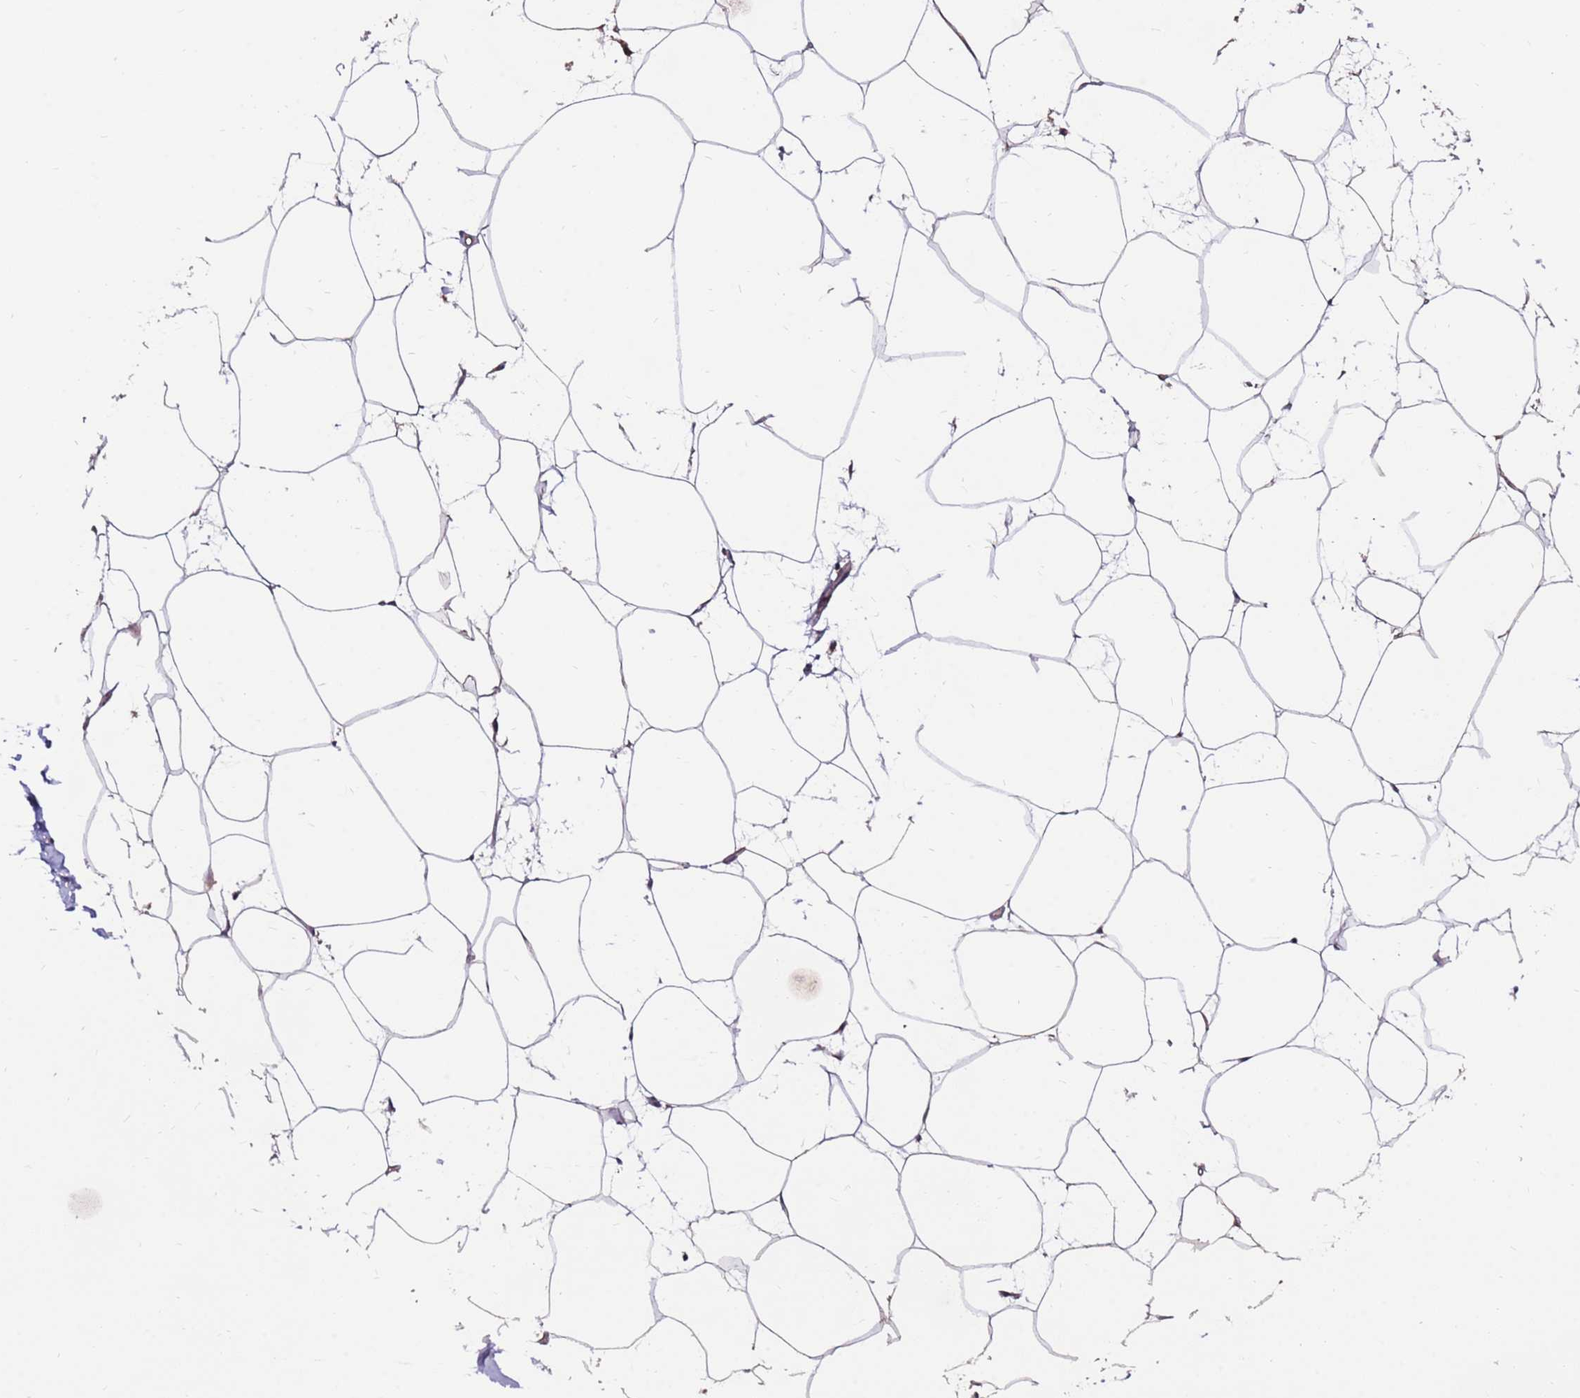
{"staining": {"intensity": "negative", "quantity": "none", "location": "none"}, "tissue": "adipose tissue", "cell_type": "Adipocytes", "image_type": "normal", "snomed": [{"axis": "morphology", "description": "Normal tissue, NOS"}, {"axis": "topography", "description": "Adipose tissue"}], "caption": "Adipocytes show no significant protein expression in unremarkable adipose tissue. (DAB (3,3'-diaminobenzidine) immunohistochemistry, high magnification).", "gene": "SLC44A4", "patient": {"sex": "female", "age": 37}}